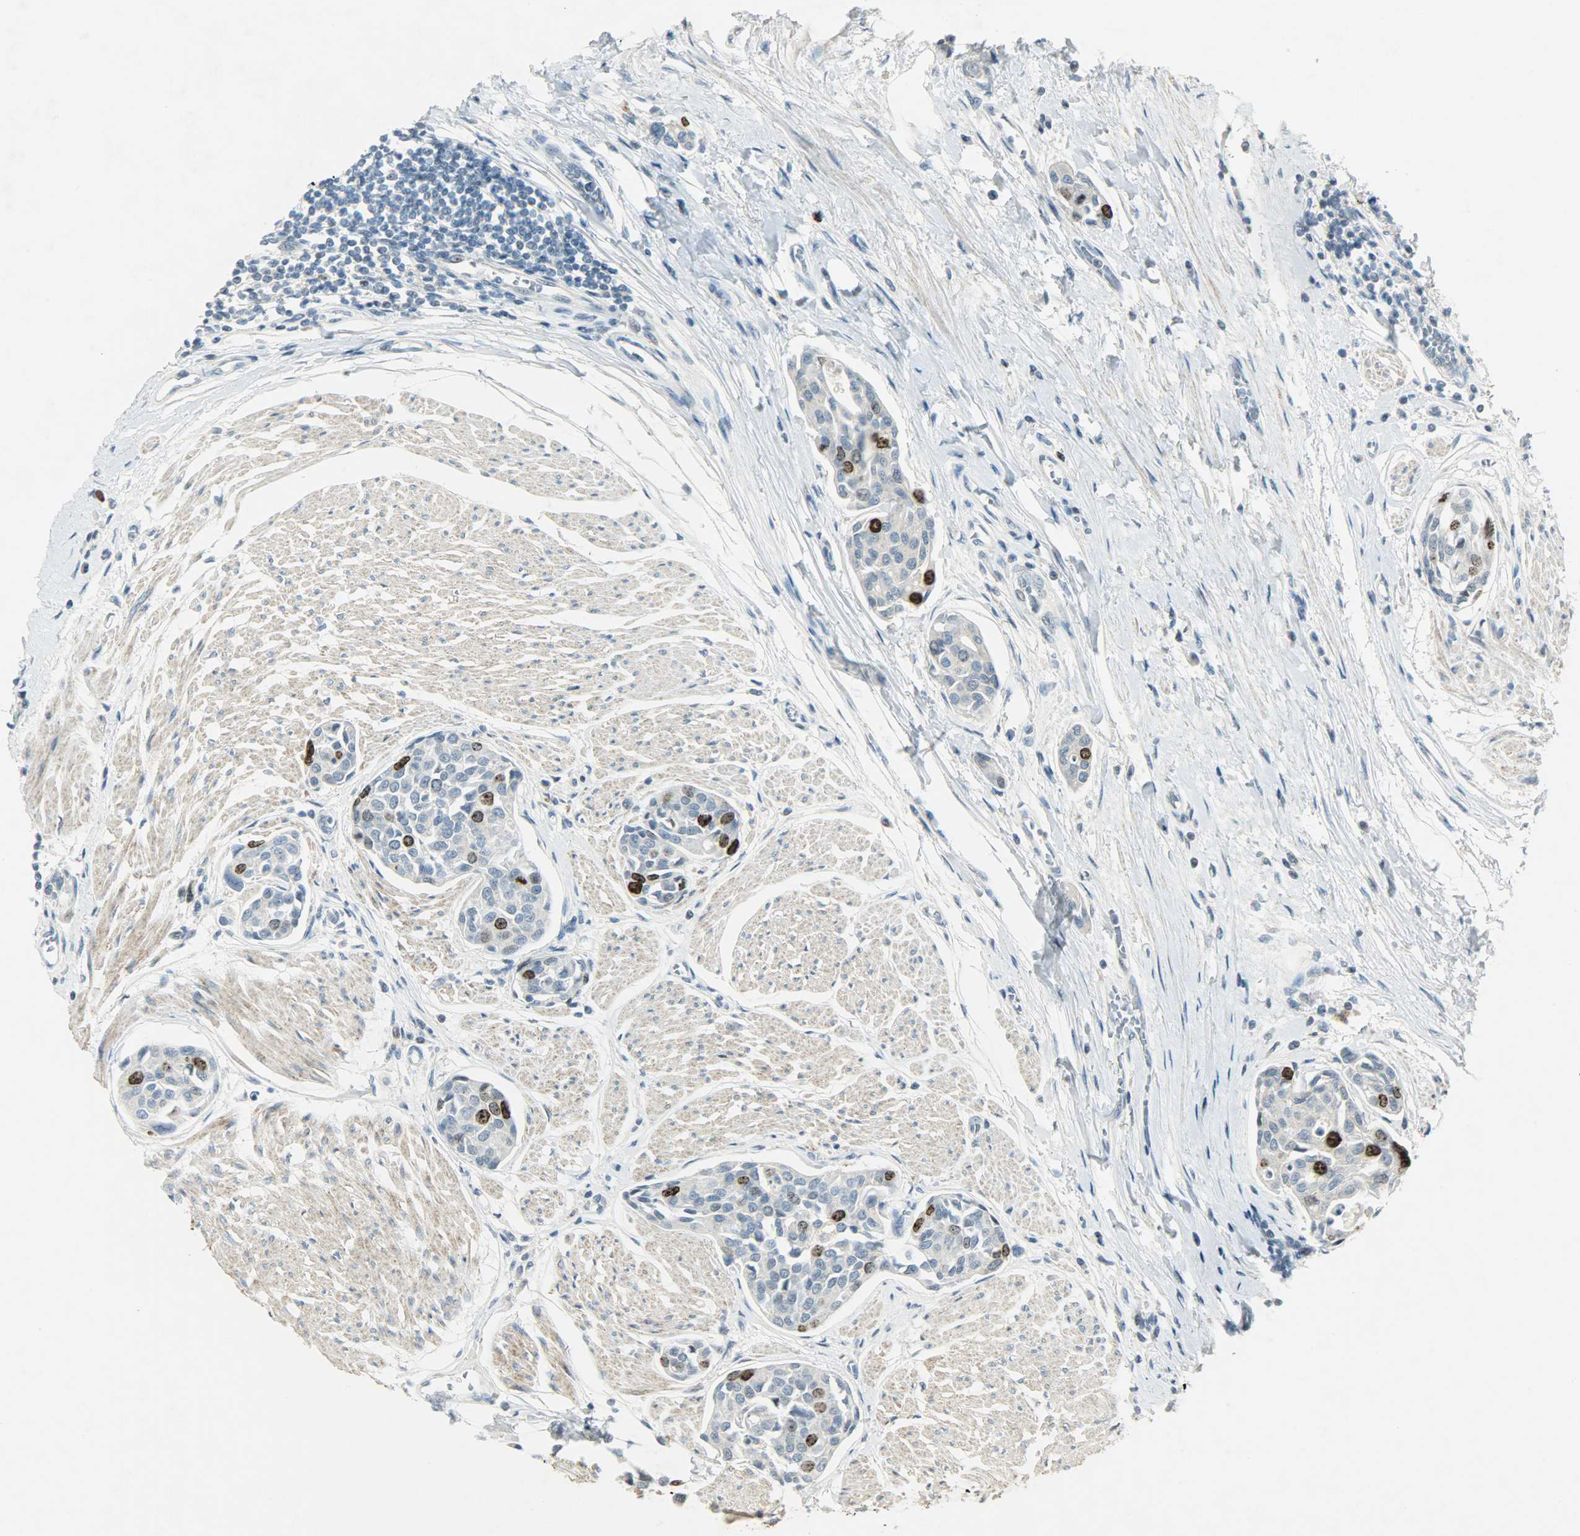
{"staining": {"intensity": "strong", "quantity": "<25%", "location": "nuclear"}, "tissue": "urothelial cancer", "cell_type": "Tumor cells", "image_type": "cancer", "snomed": [{"axis": "morphology", "description": "Urothelial carcinoma, High grade"}, {"axis": "topography", "description": "Urinary bladder"}], "caption": "About <25% of tumor cells in human urothelial cancer exhibit strong nuclear protein staining as visualized by brown immunohistochemical staining.", "gene": "AURKB", "patient": {"sex": "male", "age": 78}}